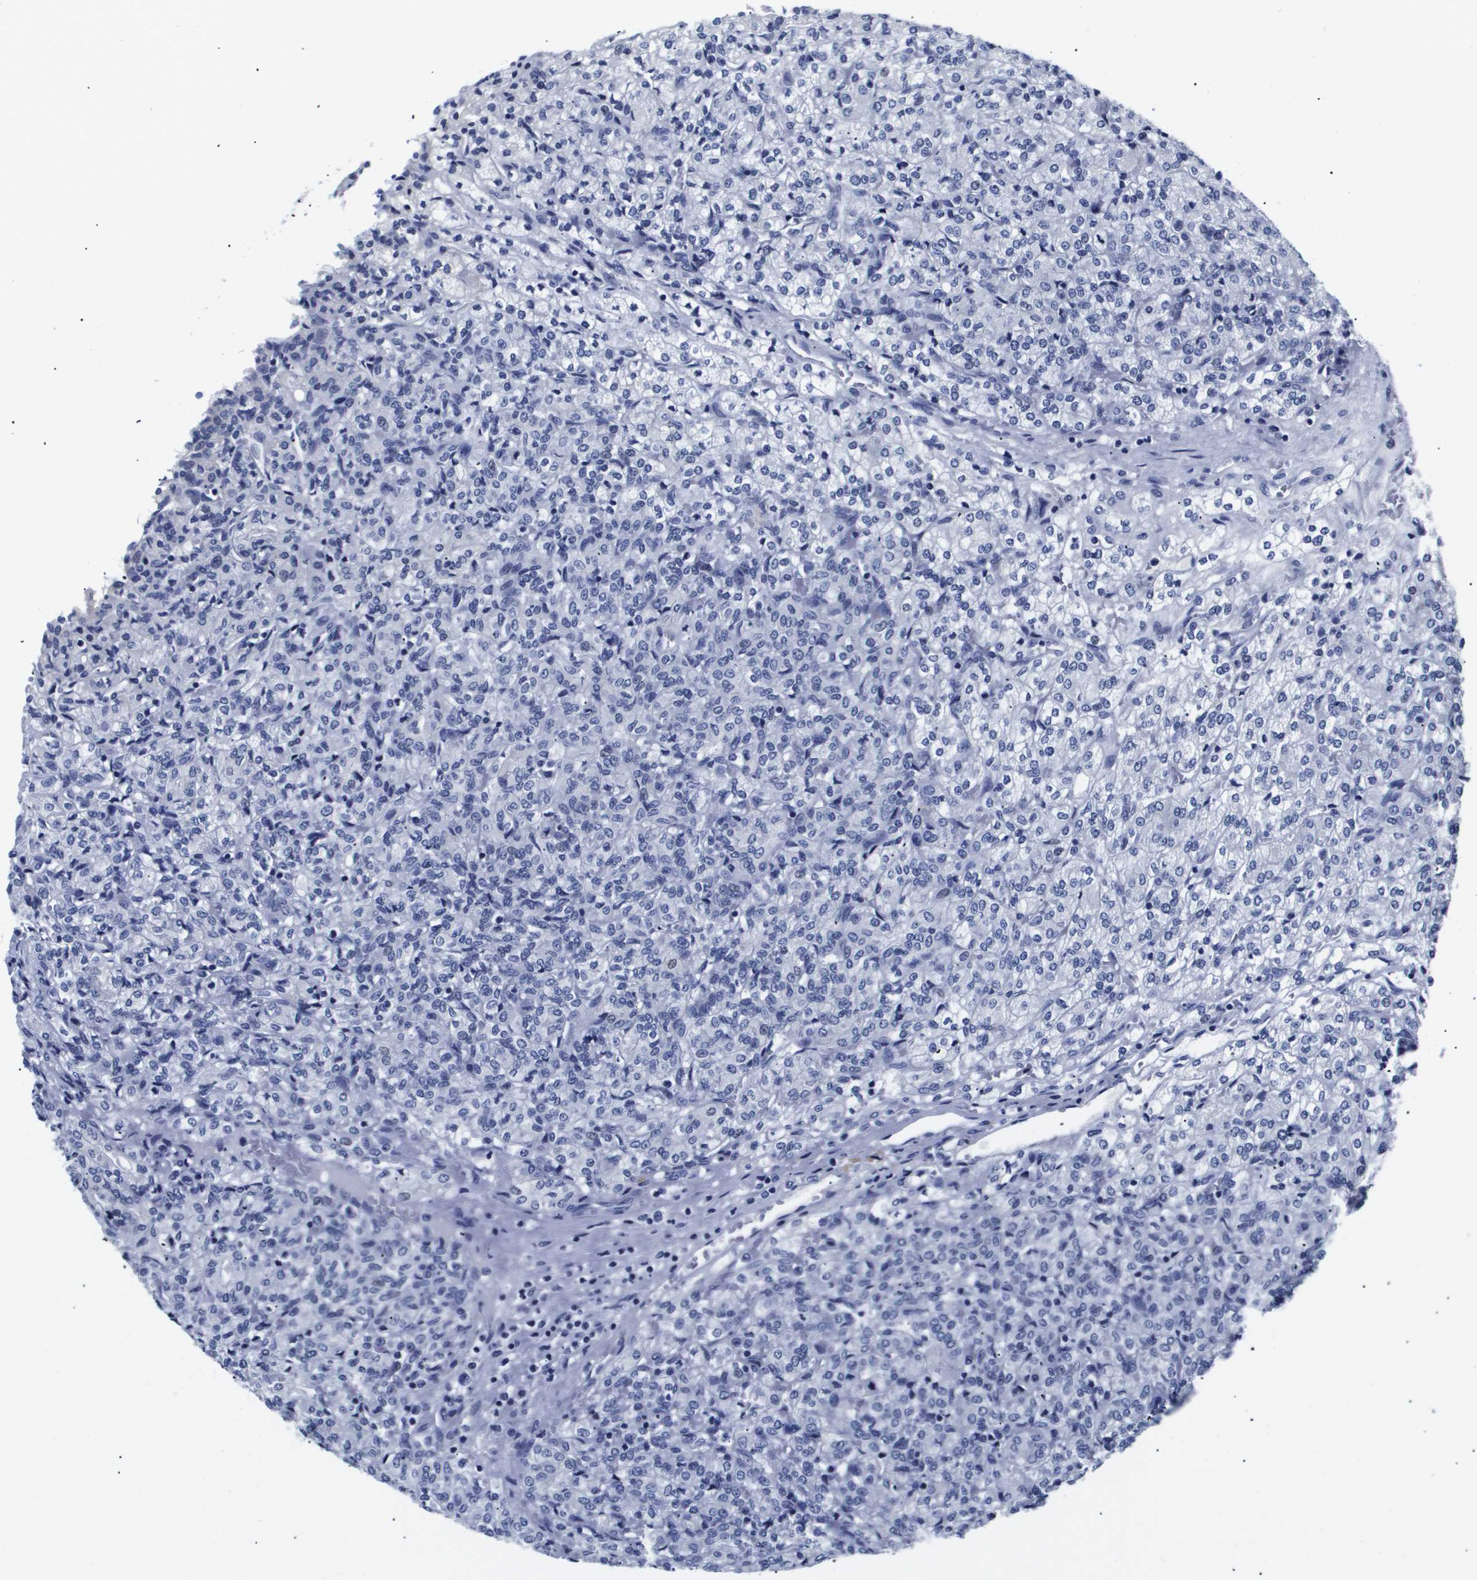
{"staining": {"intensity": "negative", "quantity": "none", "location": "none"}, "tissue": "renal cancer", "cell_type": "Tumor cells", "image_type": "cancer", "snomed": [{"axis": "morphology", "description": "Adenocarcinoma, NOS"}, {"axis": "topography", "description": "Kidney"}], "caption": "The micrograph reveals no staining of tumor cells in adenocarcinoma (renal).", "gene": "ATP6V0A4", "patient": {"sex": "male", "age": 77}}